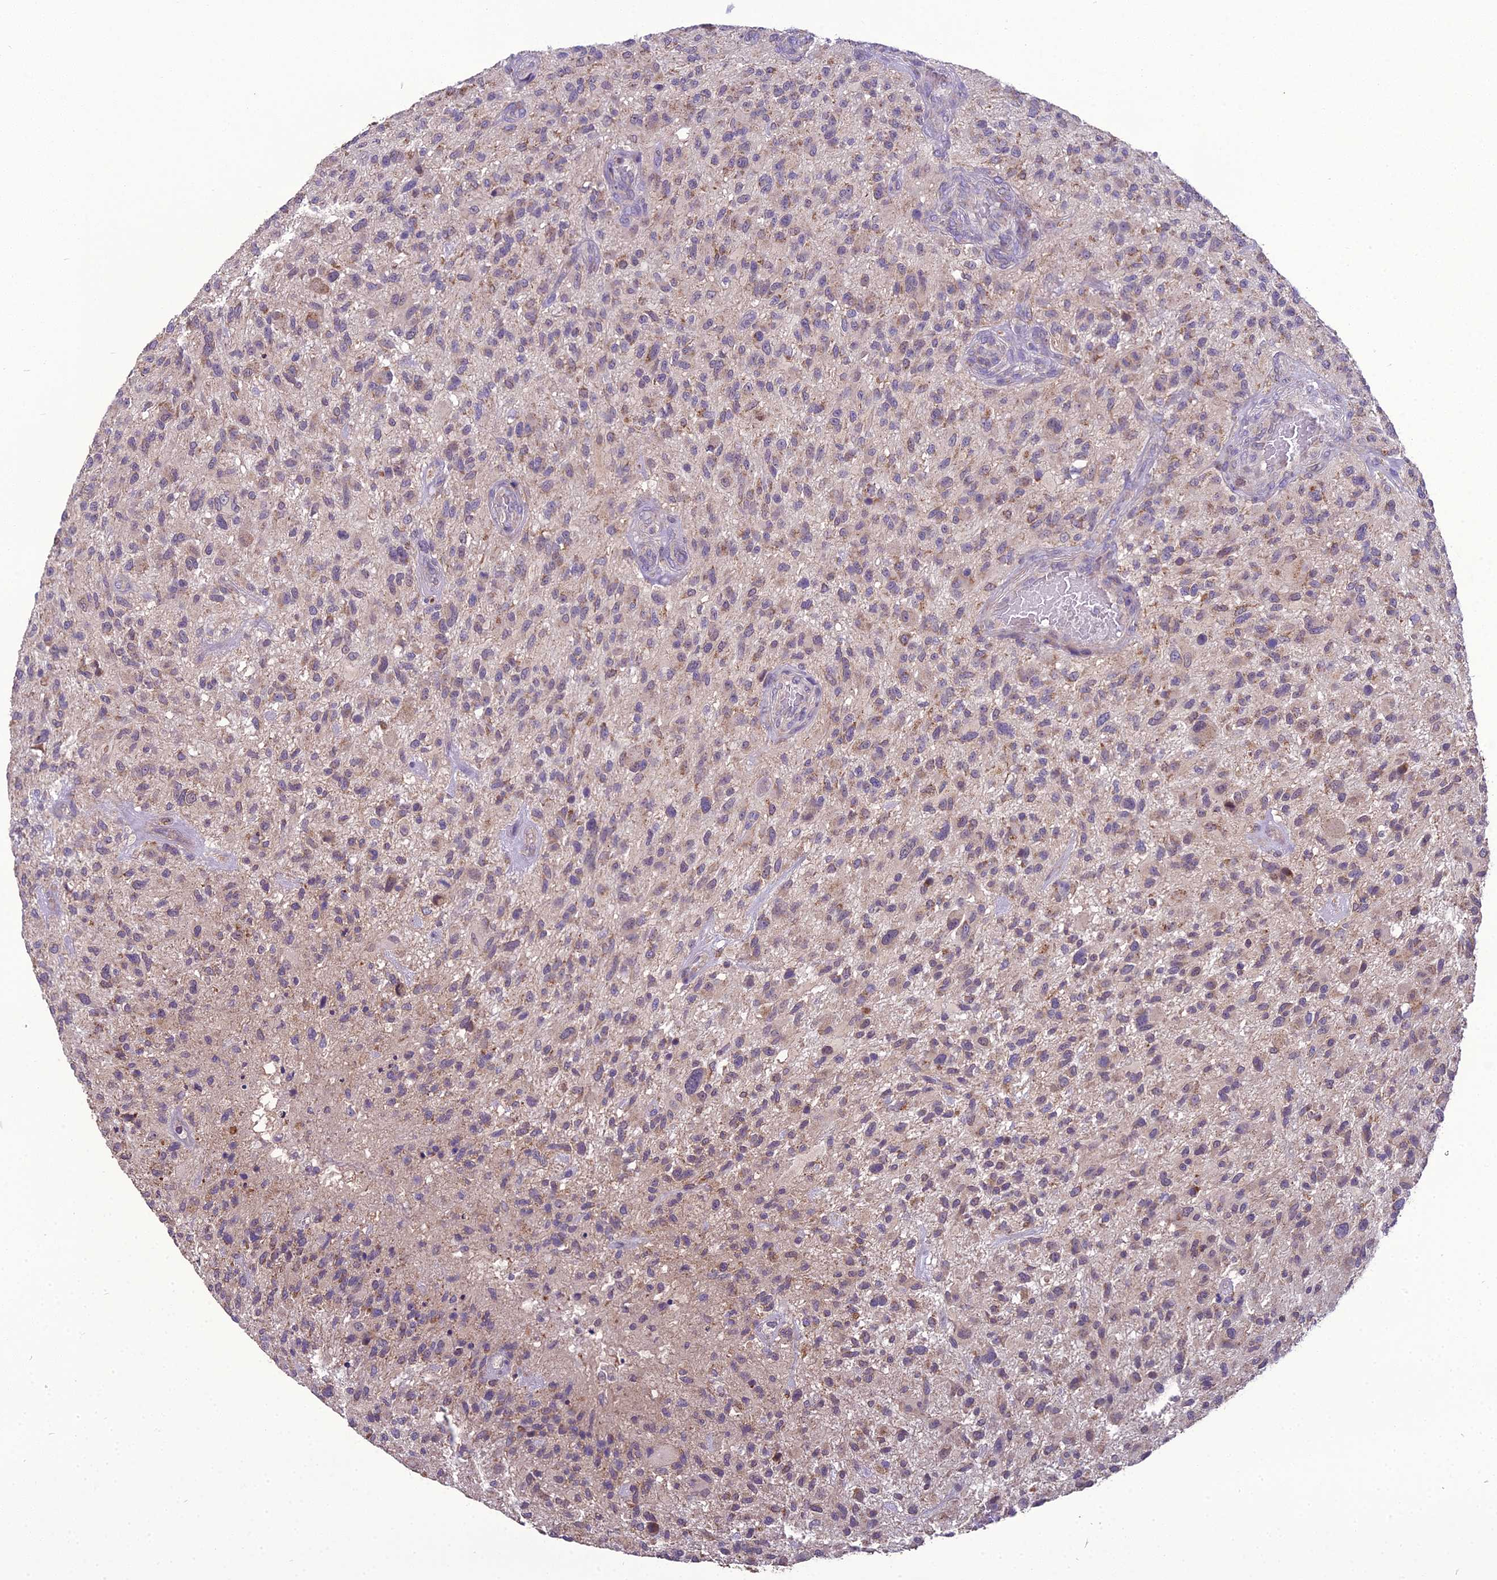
{"staining": {"intensity": "negative", "quantity": "none", "location": "none"}, "tissue": "glioma", "cell_type": "Tumor cells", "image_type": "cancer", "snomed": [{"axis": "morphology", "description": "Glioma, malignant, High grade"}, {"axis": "topography", "description": "Brain"}], "caption": "This is an immunohistochemistry image of human glioma. There is no positivity in tumor cells.", "gene": "DUS2", "patient": {"sex": "male", "age": 47}}